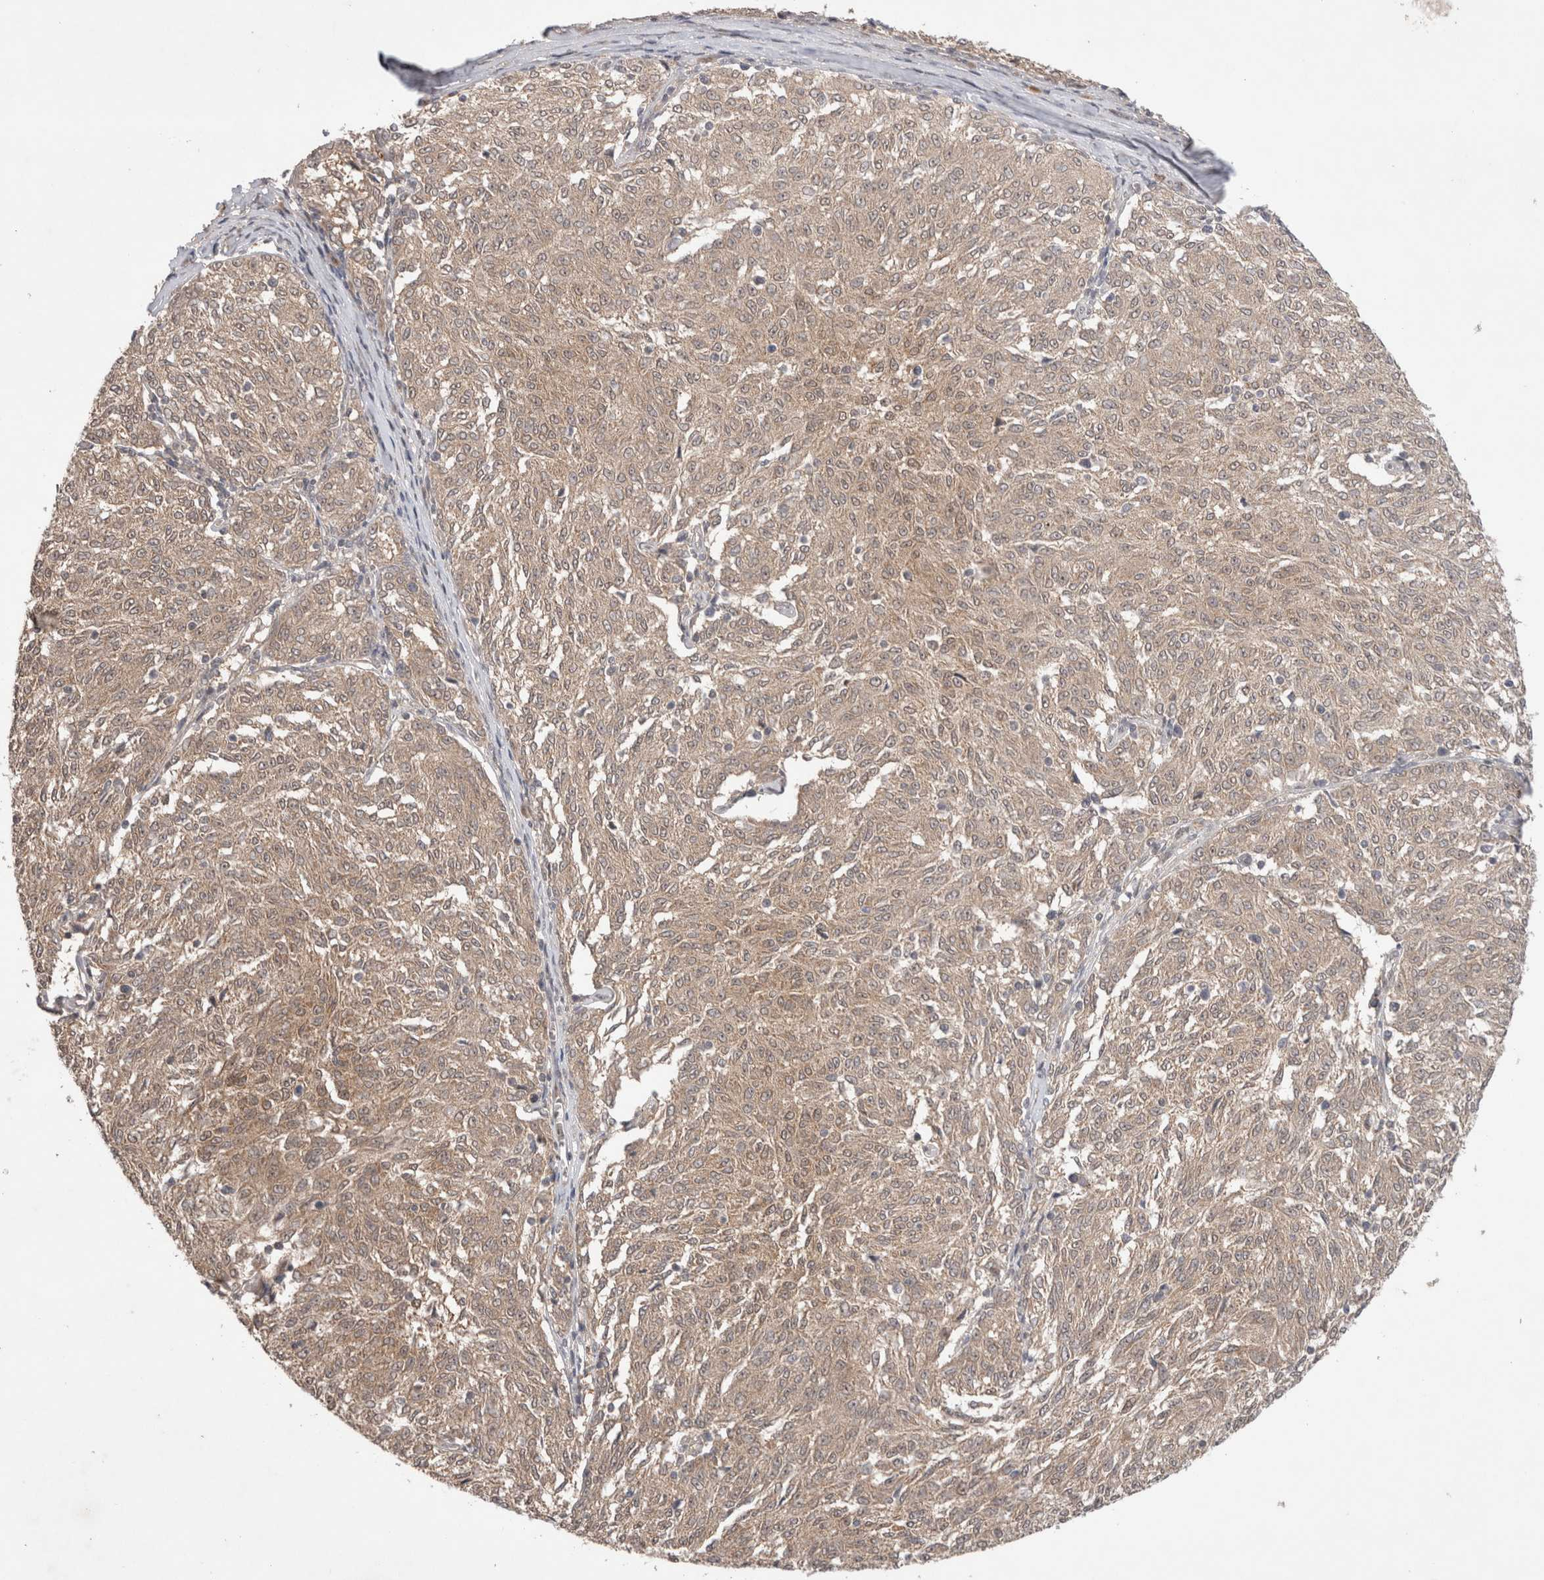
{"staining": {"intensity": "weak", "quantity": ">75%", "location": "nuclear"}, "tissue": "melanoma", "cell_type": "Tumor cells", "image_type": "cancer", "snomed": [{"axis": "morphology", "description": "Malignant melanoma, NOS"}, {"axis": "topography", "description": "Skin"}], "caption": "Protein expression analysis of human malignant melanoma reveals weak nuclear staining in approximately >75% of tumor cells. The staining is performed using DAB brown chromogen to label protein expression. The nuclei are counter-stained blue using hematoxylin.", "gene": "SLC29A1", "patient": {"sex": "female", "age": 72}}